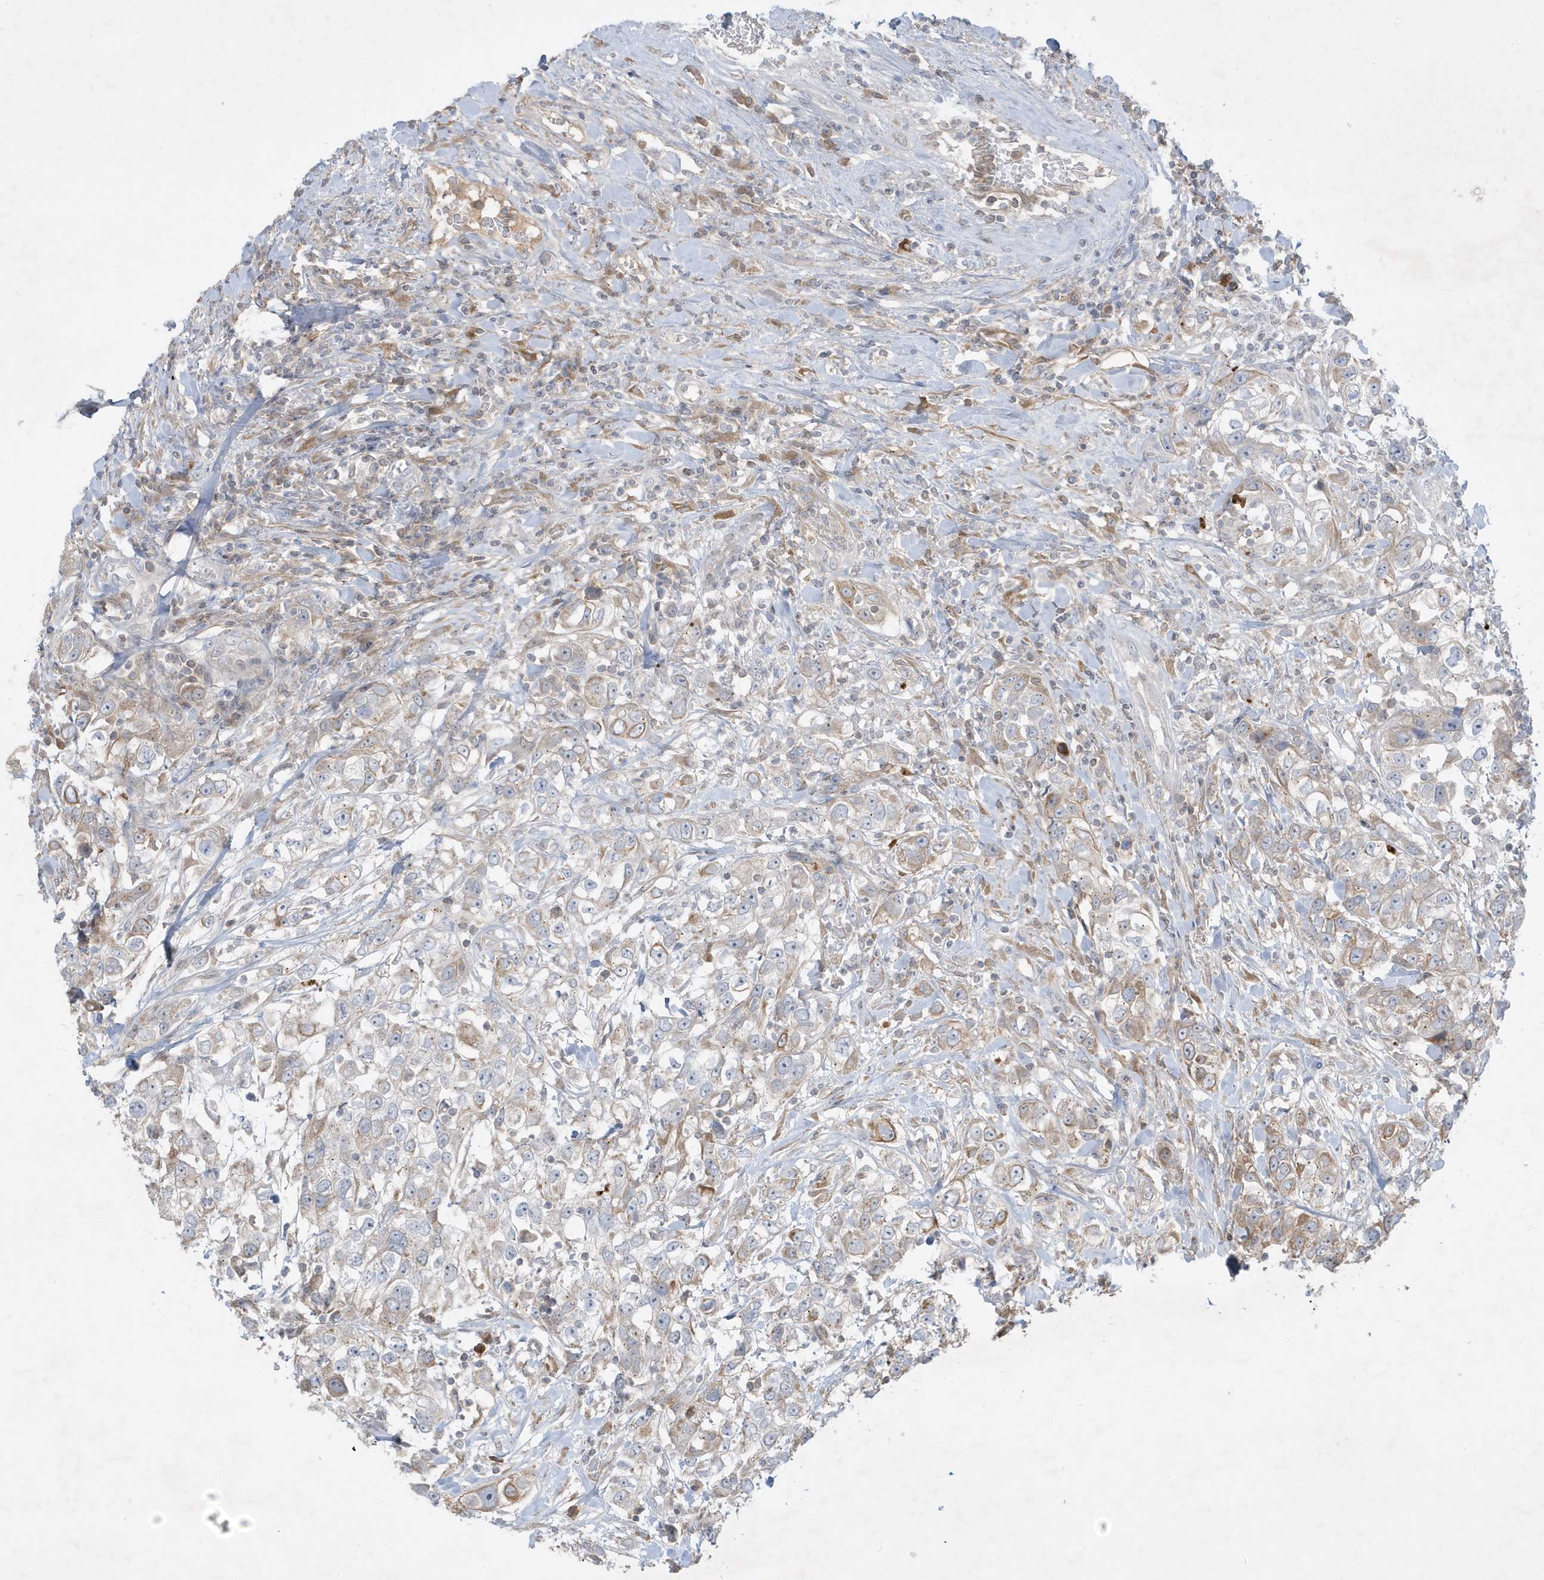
{"staining": {"intensity": "weak", "quantity": "25%-75%", "location": "cytoplasmic/membranous"}, "tissue": "urothelial cancer", "cell_type": "Tumor cells", "image_type": "cancer", "snomed": [{"axis": "morphology", "description": "Urothelial carcinoma, High grade"}, {"axis": "topography", "description": "Urinary bladder"}], "caption": "Immunohistochemistry (IHC) histopathology image of neoplastic tissue: human urothelial cancer stained using immunohistochemistry (IHC) demonstrates low levels of weak protein expression localized specifically in the cytoplasmic/membranous of tumor cells, appearing as a cytoplasmic/membranous brown color.", "gene": "FNDC1", "patient": {"sex": "female", "age": 80}}